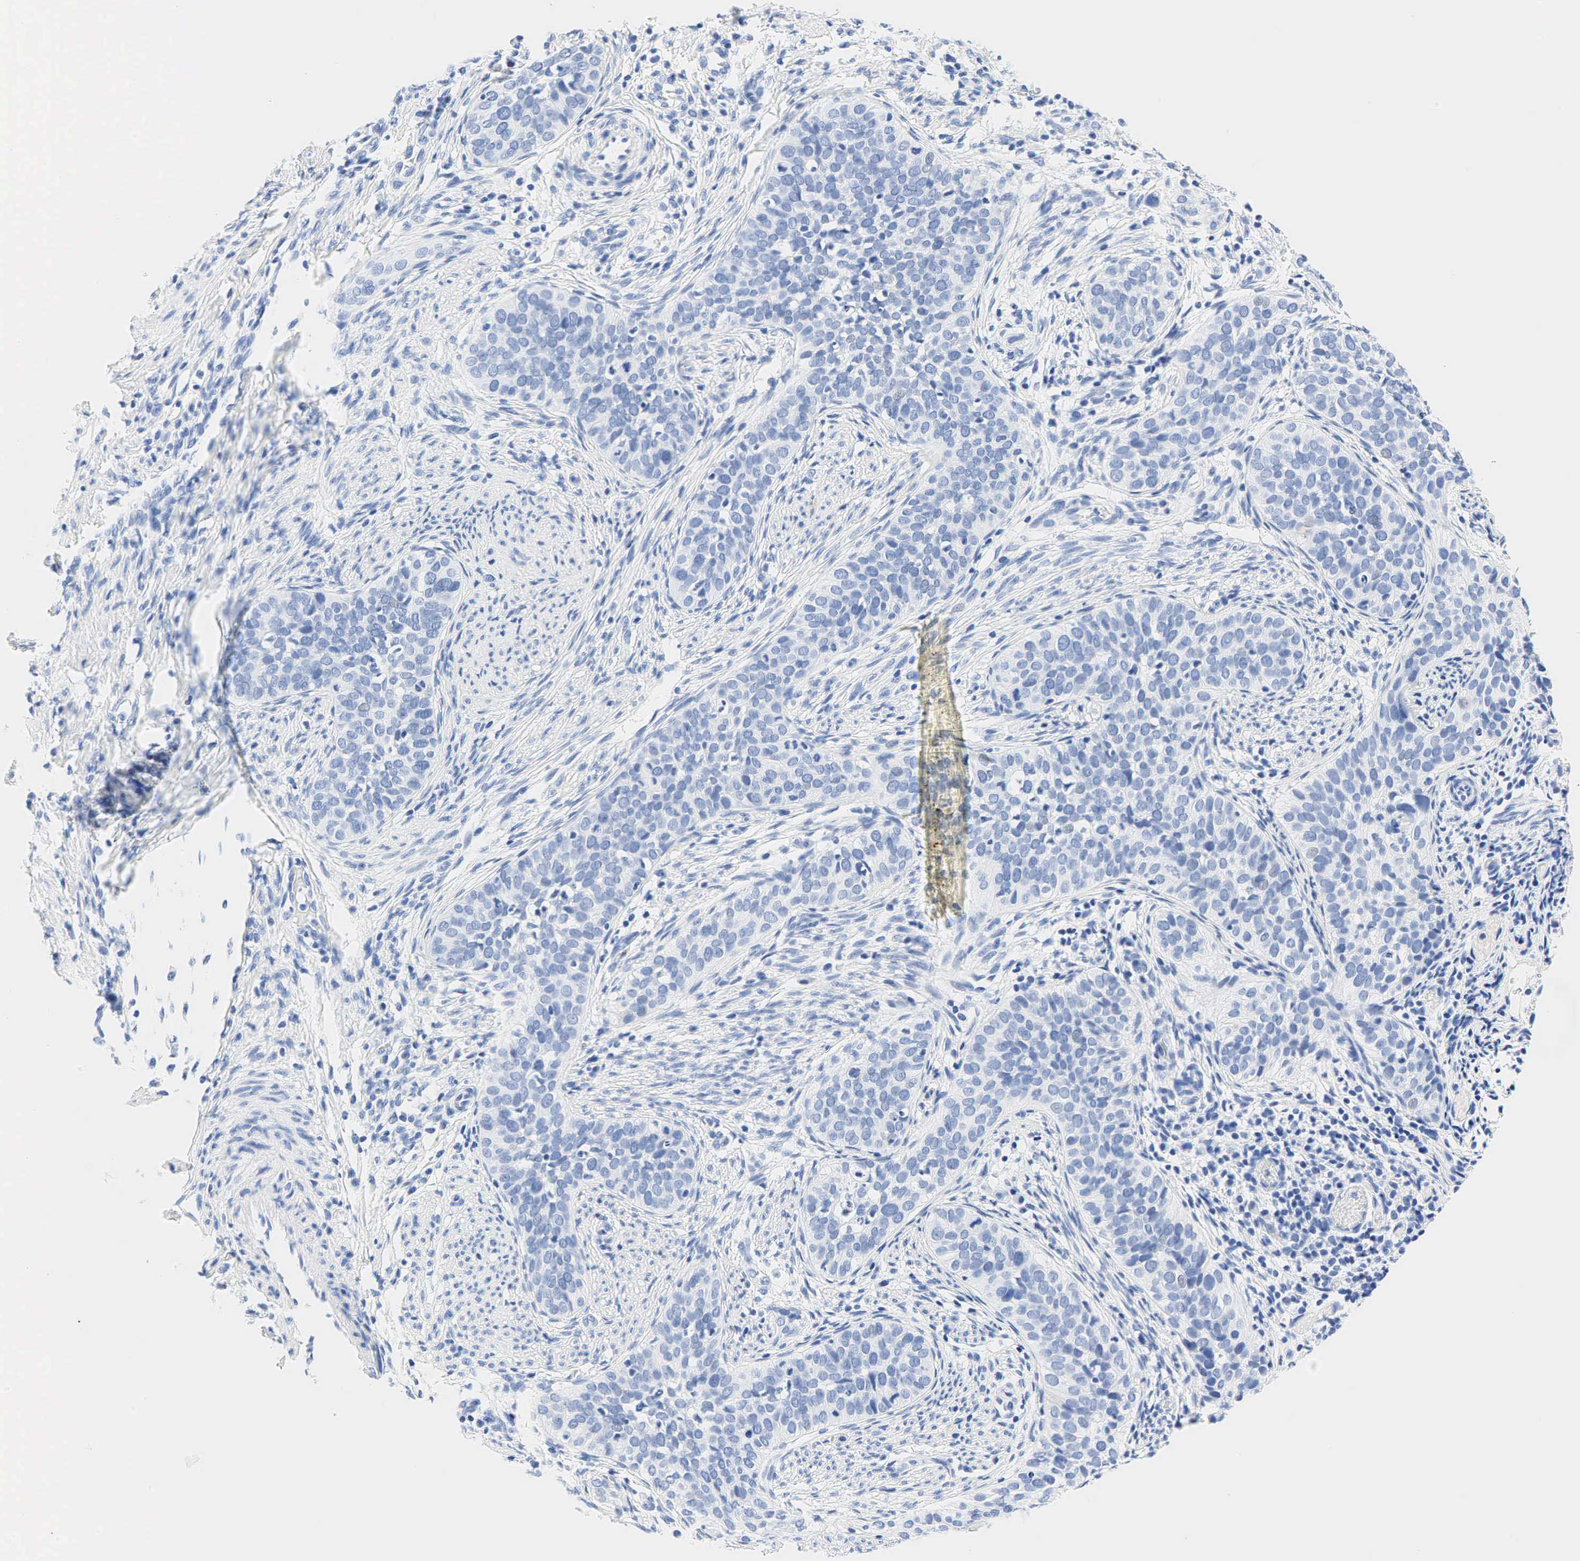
{"staining": {"intensity": "negative", "quantity": "none", "location": "none"}, "tissue": "cervical cancer", "cell_type": "Tumor cells", "image_type": "cancer", "snomed": [{"axis": "morphology", "description": "Squamous cell carcinoma, NOS"}, {"axis": "topography", "description": "Cervix"}], "caption": "Immunohistochemical staining of human cervical cancer shows no significant positivity in tumor cells.", "gene": "NKX2-1", "patient": {"sex": "female", "age": 31}}